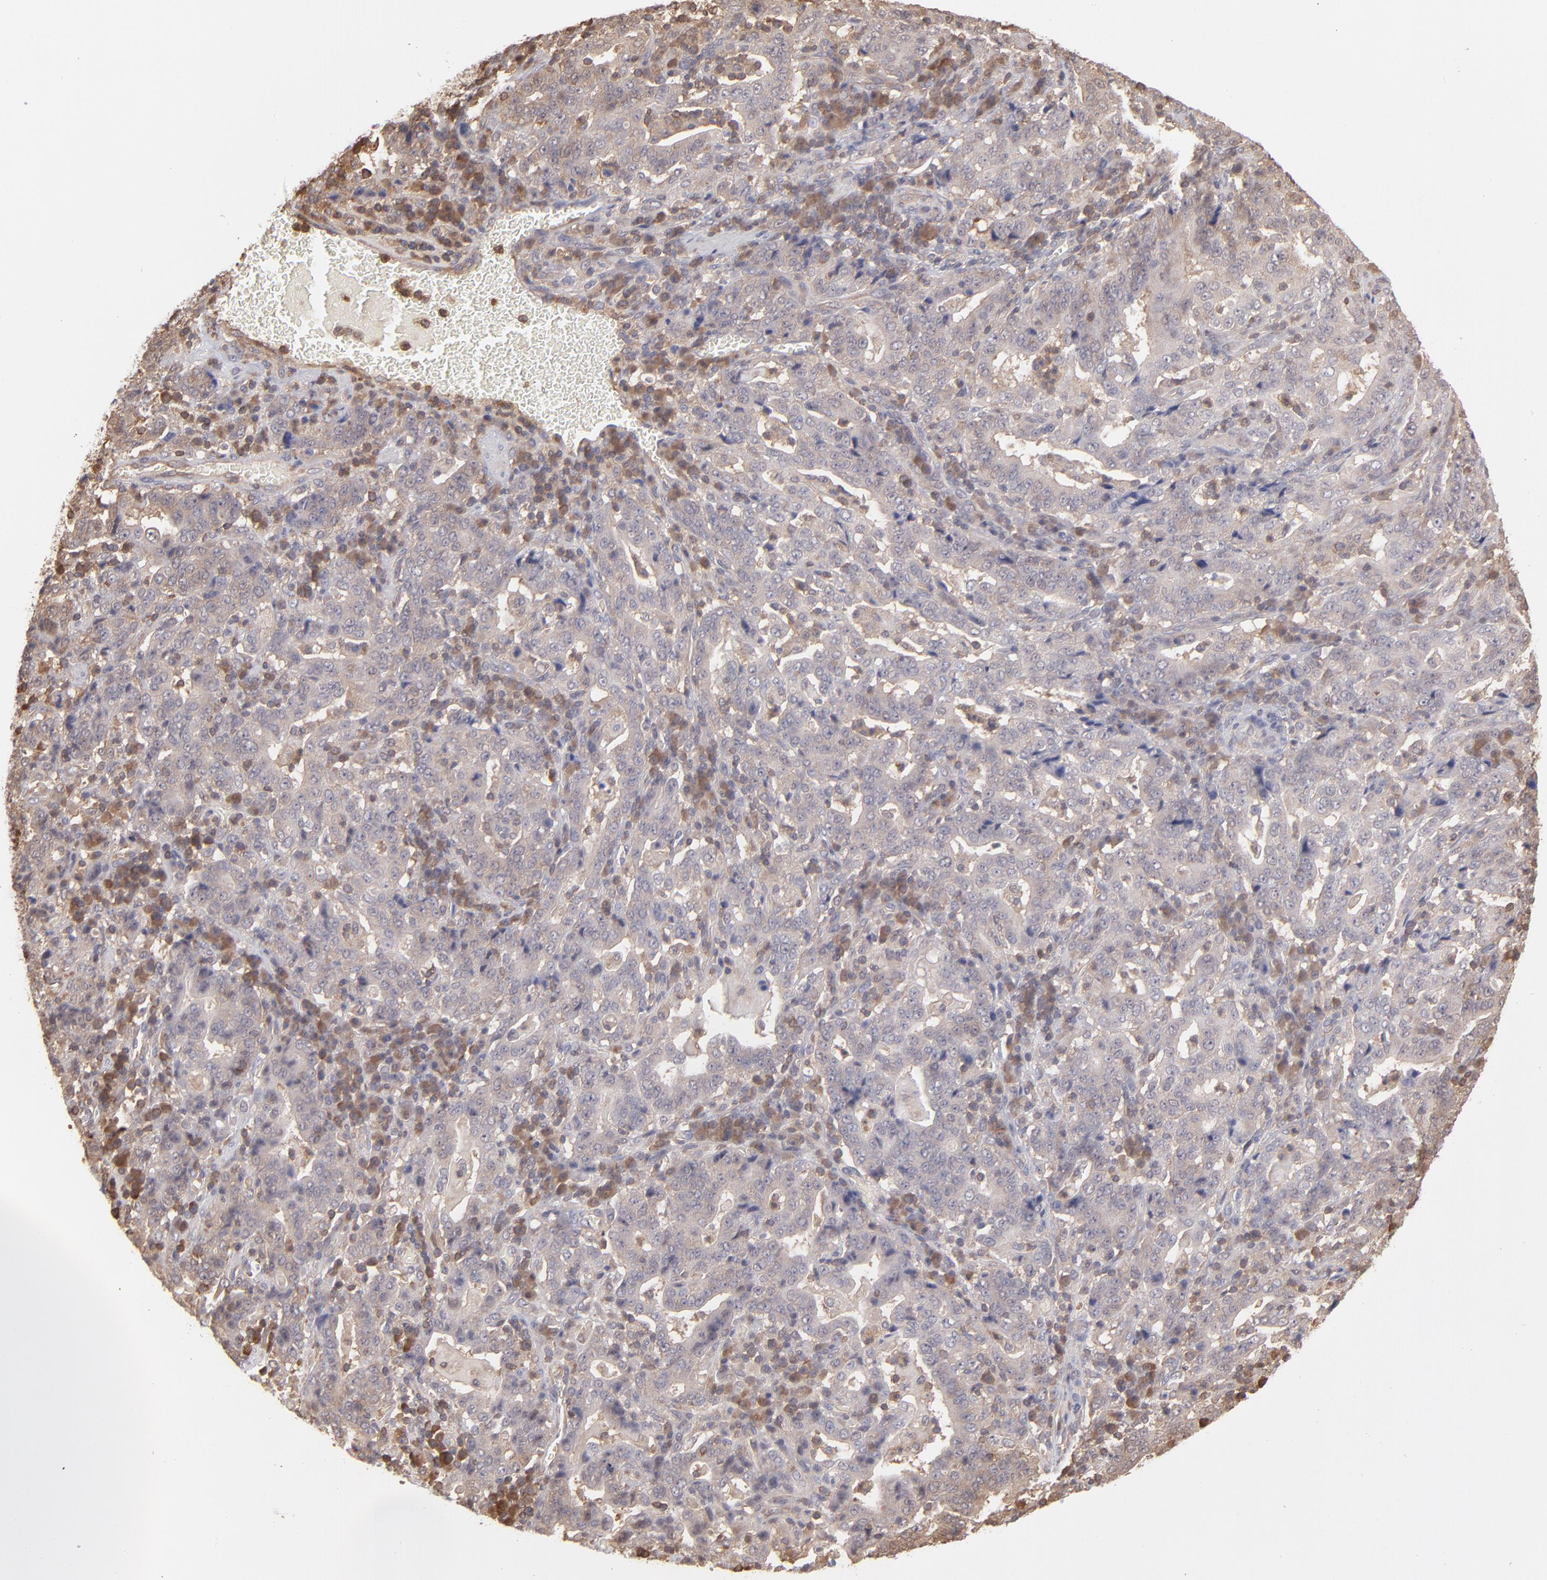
{"staining": {"intensity": "weak", "quantity": "<25%", "location": "cytoplasmic/membranous"}, "tissue": "stomach cancer", "cell_type": "Tumor cells", "image_type": "cancer", "snomed": [{"axis": "morphology", "description": "Normal tissue, NOS"}, {"axis": "morphology", "description": "Adenocarcinoma, NOS"}, {"axis": "topography", "description": "Stomach, upper"}, {"axis": "topography", "description": "Stomach"}], "caption": "IHC of human stomach cancer reveals no expression in tumor cells.", "gene": "MAP2K2", "patient": {"sex": "male", "age": 59}}